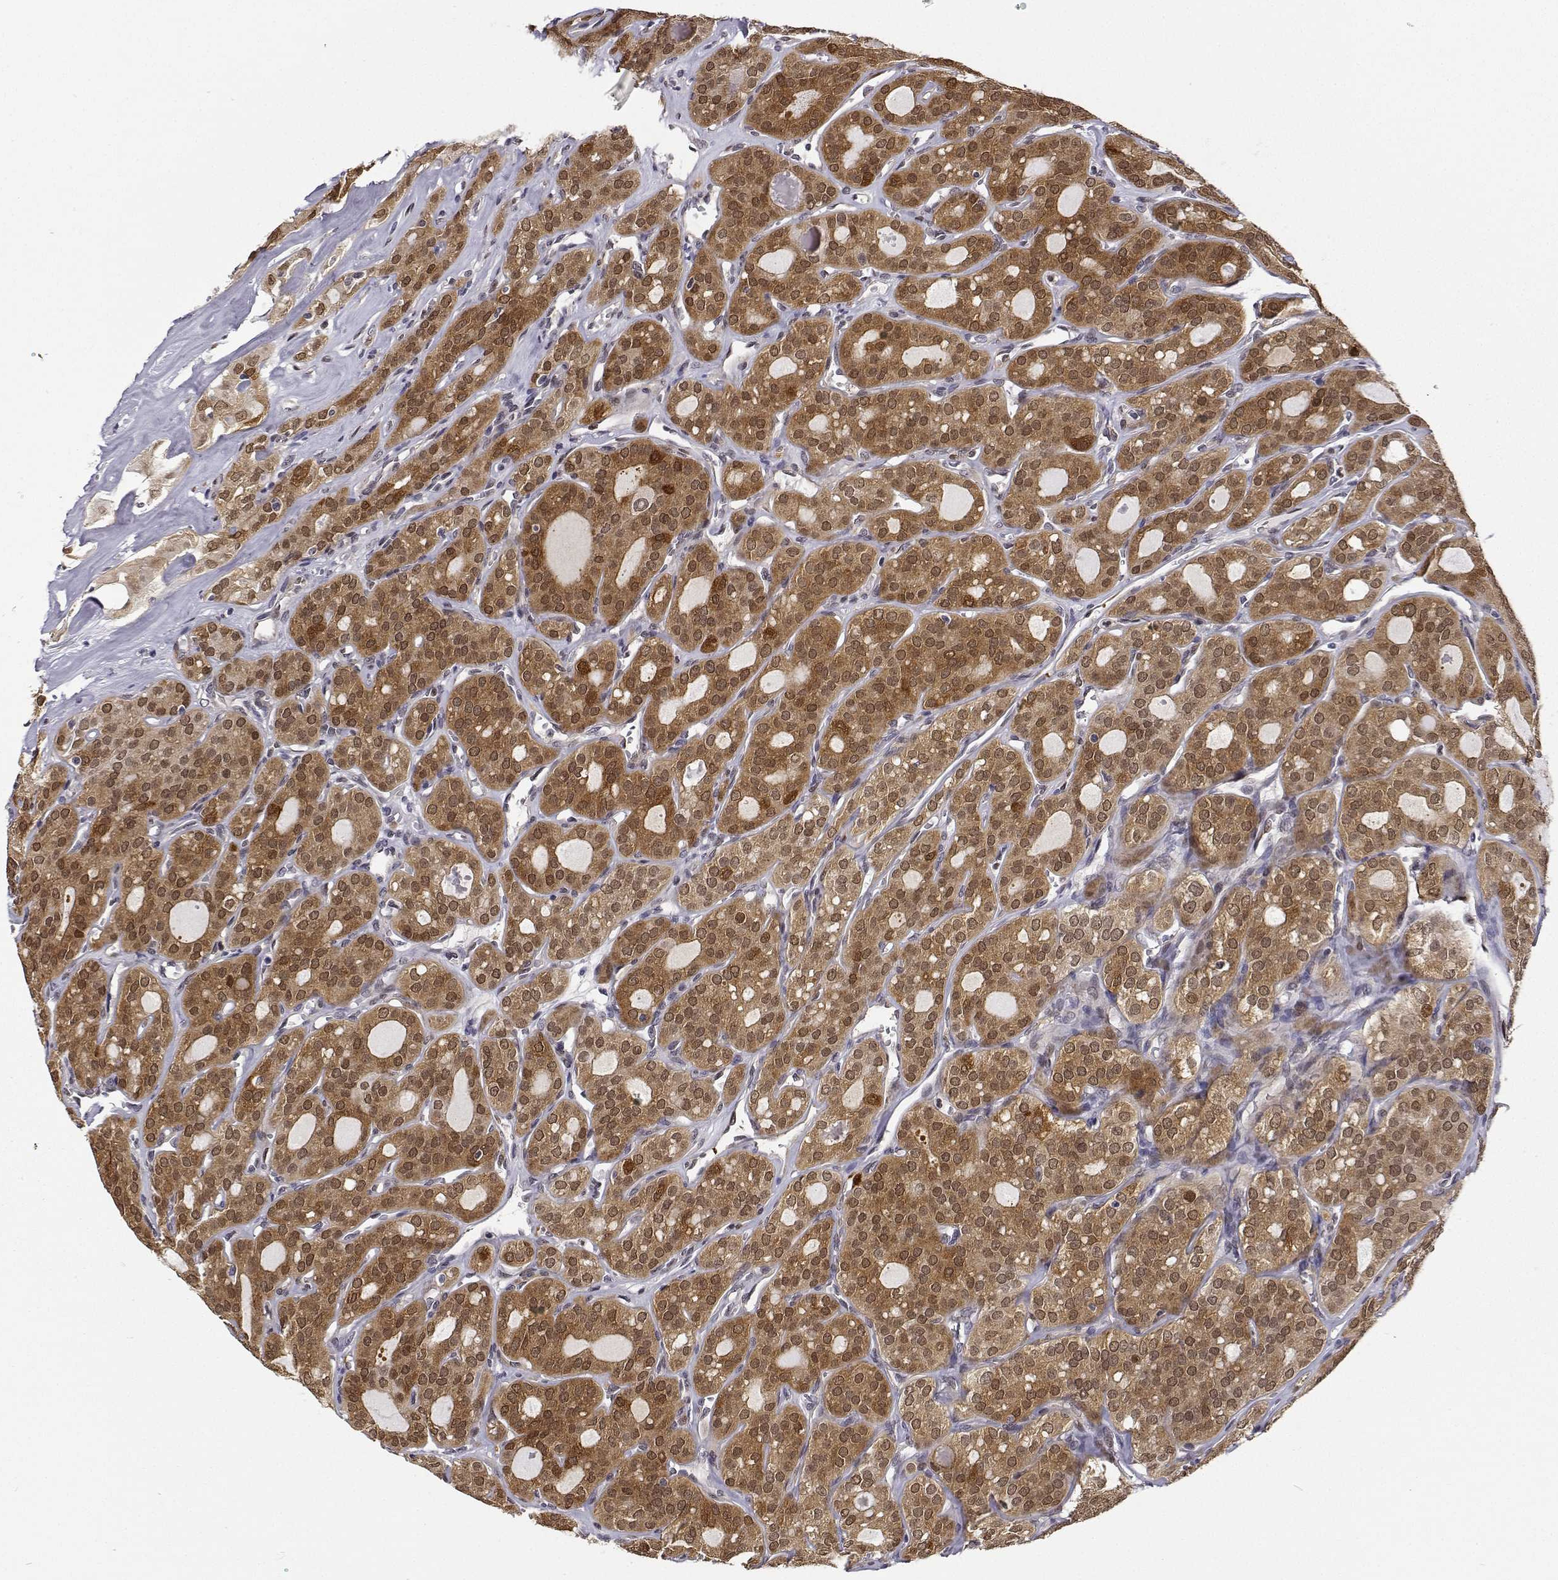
{"staining": {"intensity": "moderate", "quantity": ">75%", "location": "cytoplasmic/membranous,nuclear"}, "tissue": "thyroid cancer", "cell_type": "Tumor cells", "image_type": "cancer", "snomed": [{"axis": "morphology", "description": "Follicular adenoma carcinoma, NOS"}, {"axis": "topography", "description": "Thyroid gland"}], "caption": "Protein staining of follicular adenoma carcinoma (thyroid) tissue shows moderate cytoplasmic/membranous and nuclear expression in approximately >75% of tumor cells.", "gene": "PHGDH", "patient": {"sex": "male", "age": 75}}